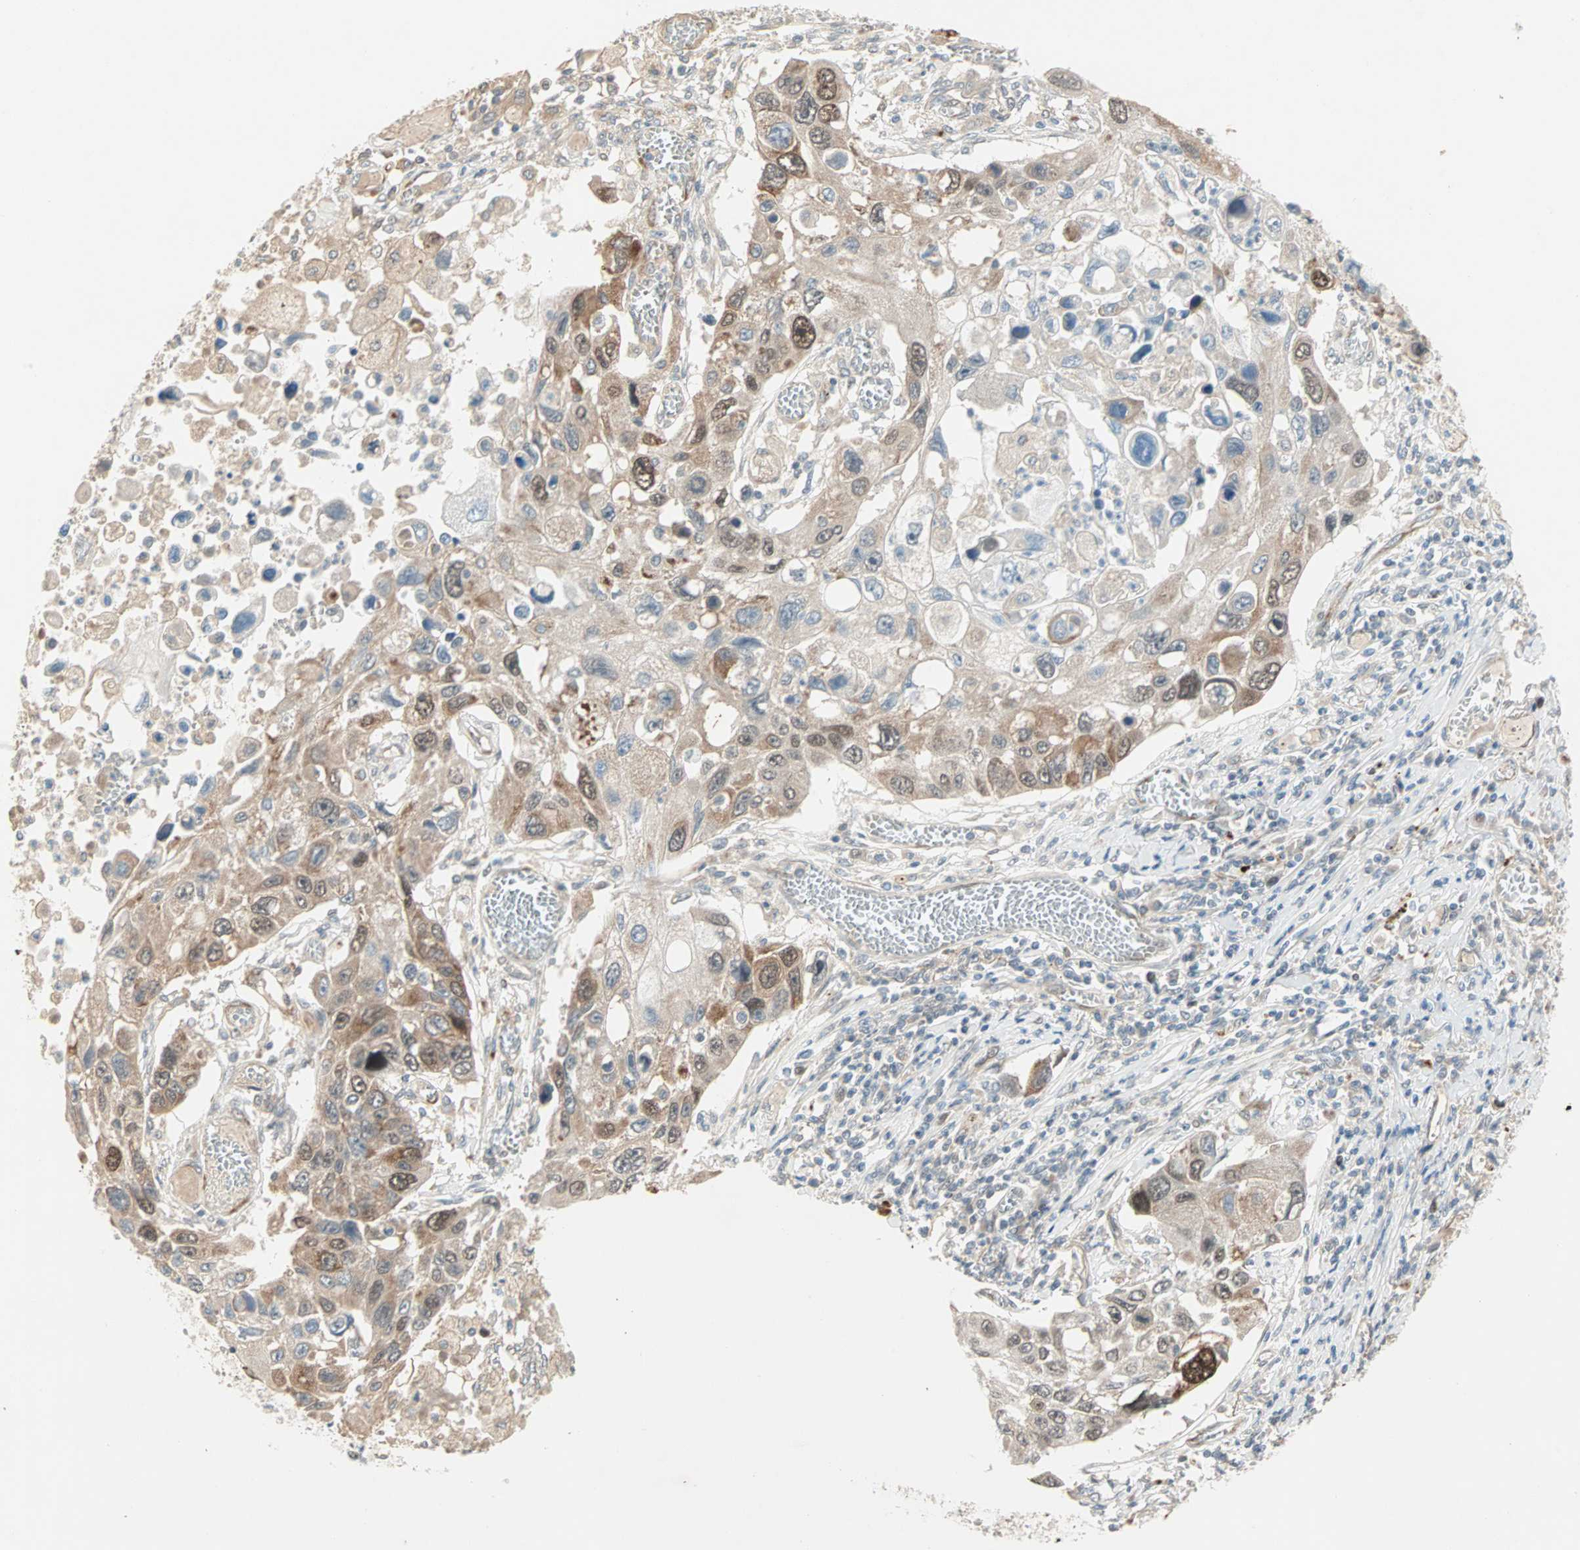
{"staining": {"intensity": "moderate", "quantity": ">75%", "location": "cytoplasmic/membranous,nuclear"}, "tissue": "lung cancer", "cell_type": "Tumor cells", "image_type": "cancer", "snomed": [{"axis": "morphology", "description": "Squamous cell carcinoma, NOS"}, {"axis": "topography", "description": "Lung"}], "caption": "Protein expression by immunohistochemistry (IHC) shows moderate cytoplasmic/membranous and nuclear positivity in about >75% of tumor cells in lung cancer (squamous cell carcinoma).", "gene": "ZNF37A", "patient": {"sex": "male", "age": 71}}